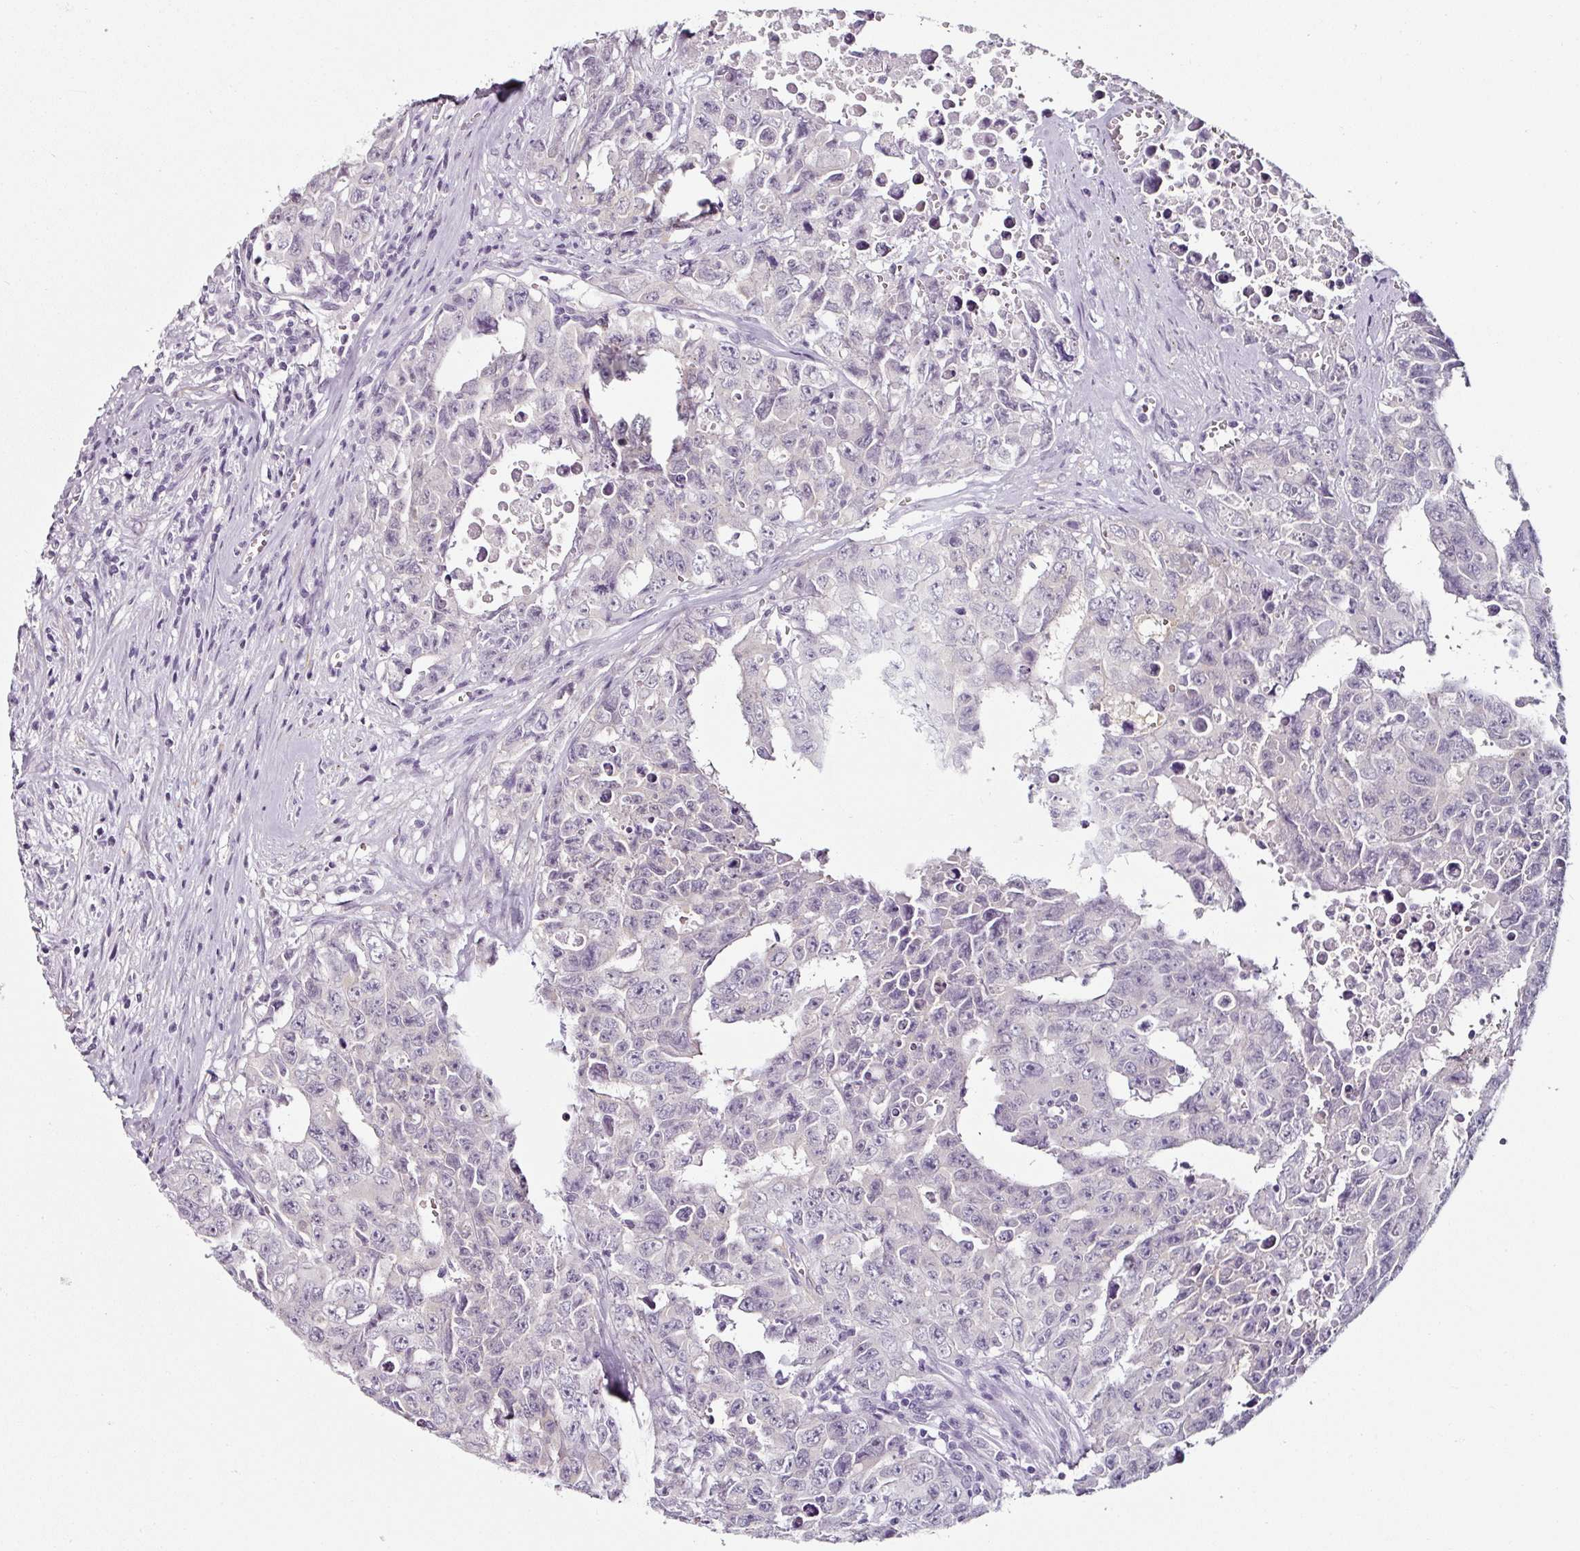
{"staining": {"intensity": "negative", "quantity": "none", "location": "none"}, "tissue": "testis cancer", "cell_type": "Tumor cells", "image_type": "cancer", "snomed": [{"axis": "morphology", "description": "Carcinoma, Embryonal, NOS"}, {"axis": "topography", "description": "Testis"}], "caption": "Immunohistochemistry histopathology image of neoplastic tissue: human testis embryonal carcinoma stained with DAB (3,3'-diaminobenzidine) shows no significant protein positivity in tumor cells. (Stains: DAB (3,3'-diaminobenzidine) IHC with hematoxylin counter stain, Microscopy: brightfield microscopy at high magnification).", "gene": "CAP2", "patient": {"sex": "male", "age": 24}}